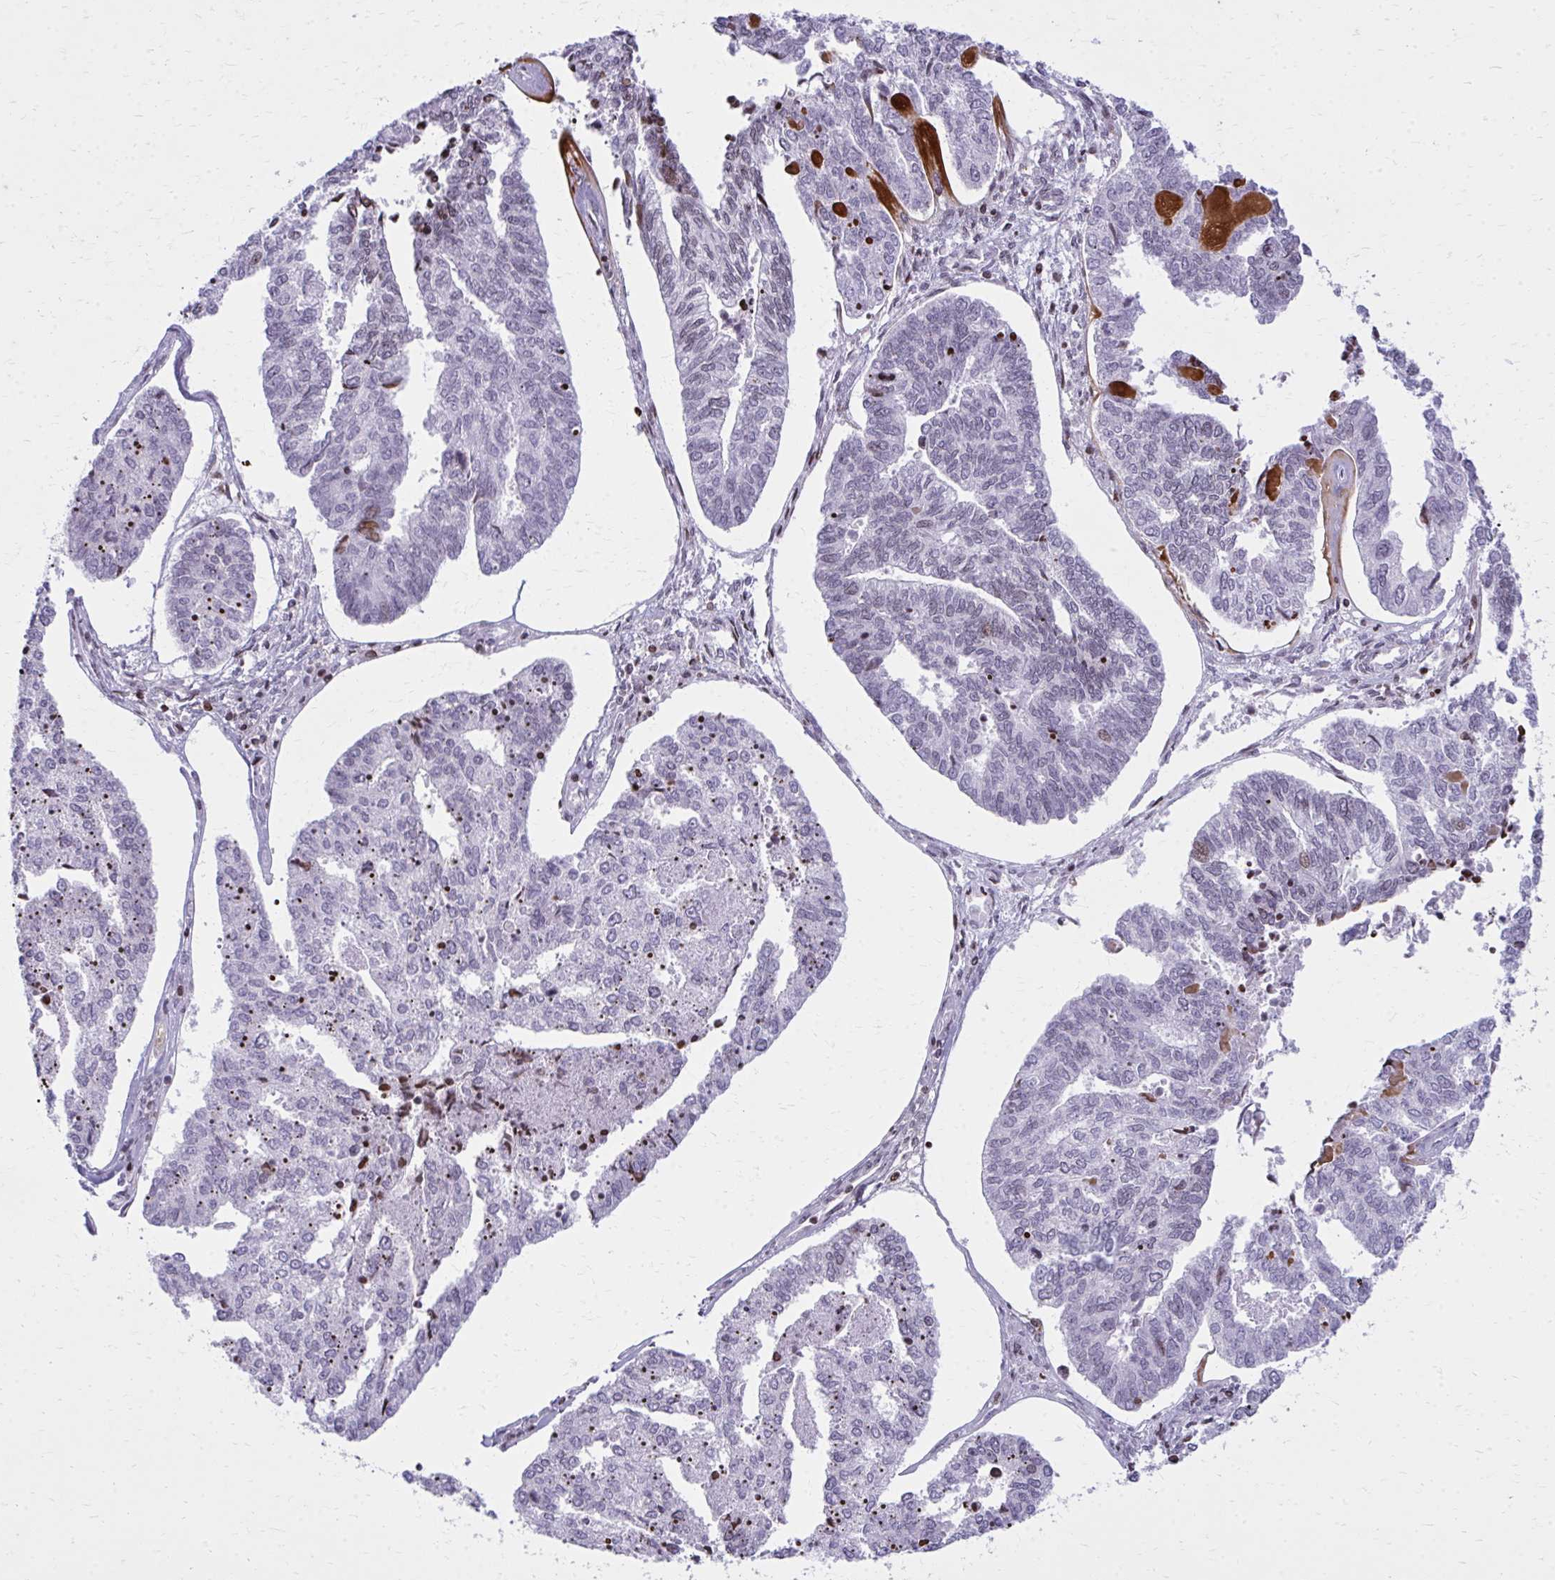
{"staining": {"intensity": "negative", "quantity": "none", "location": "none"}, "tissue": "endometrial cancer", "cell_type": "Tumor cells", "image_type": "cancer", "snomed": [{"axis": "morphology", "description": "Adenocarcinoma, NOS"}, {"axis": "topography", "description": "Endometrium"}], "caption": "Tumor cells show no significant expression in endometrial adenocarcinoma.", "gene": "AP5M1", "patient": {"sex": "female", "age": 73}}